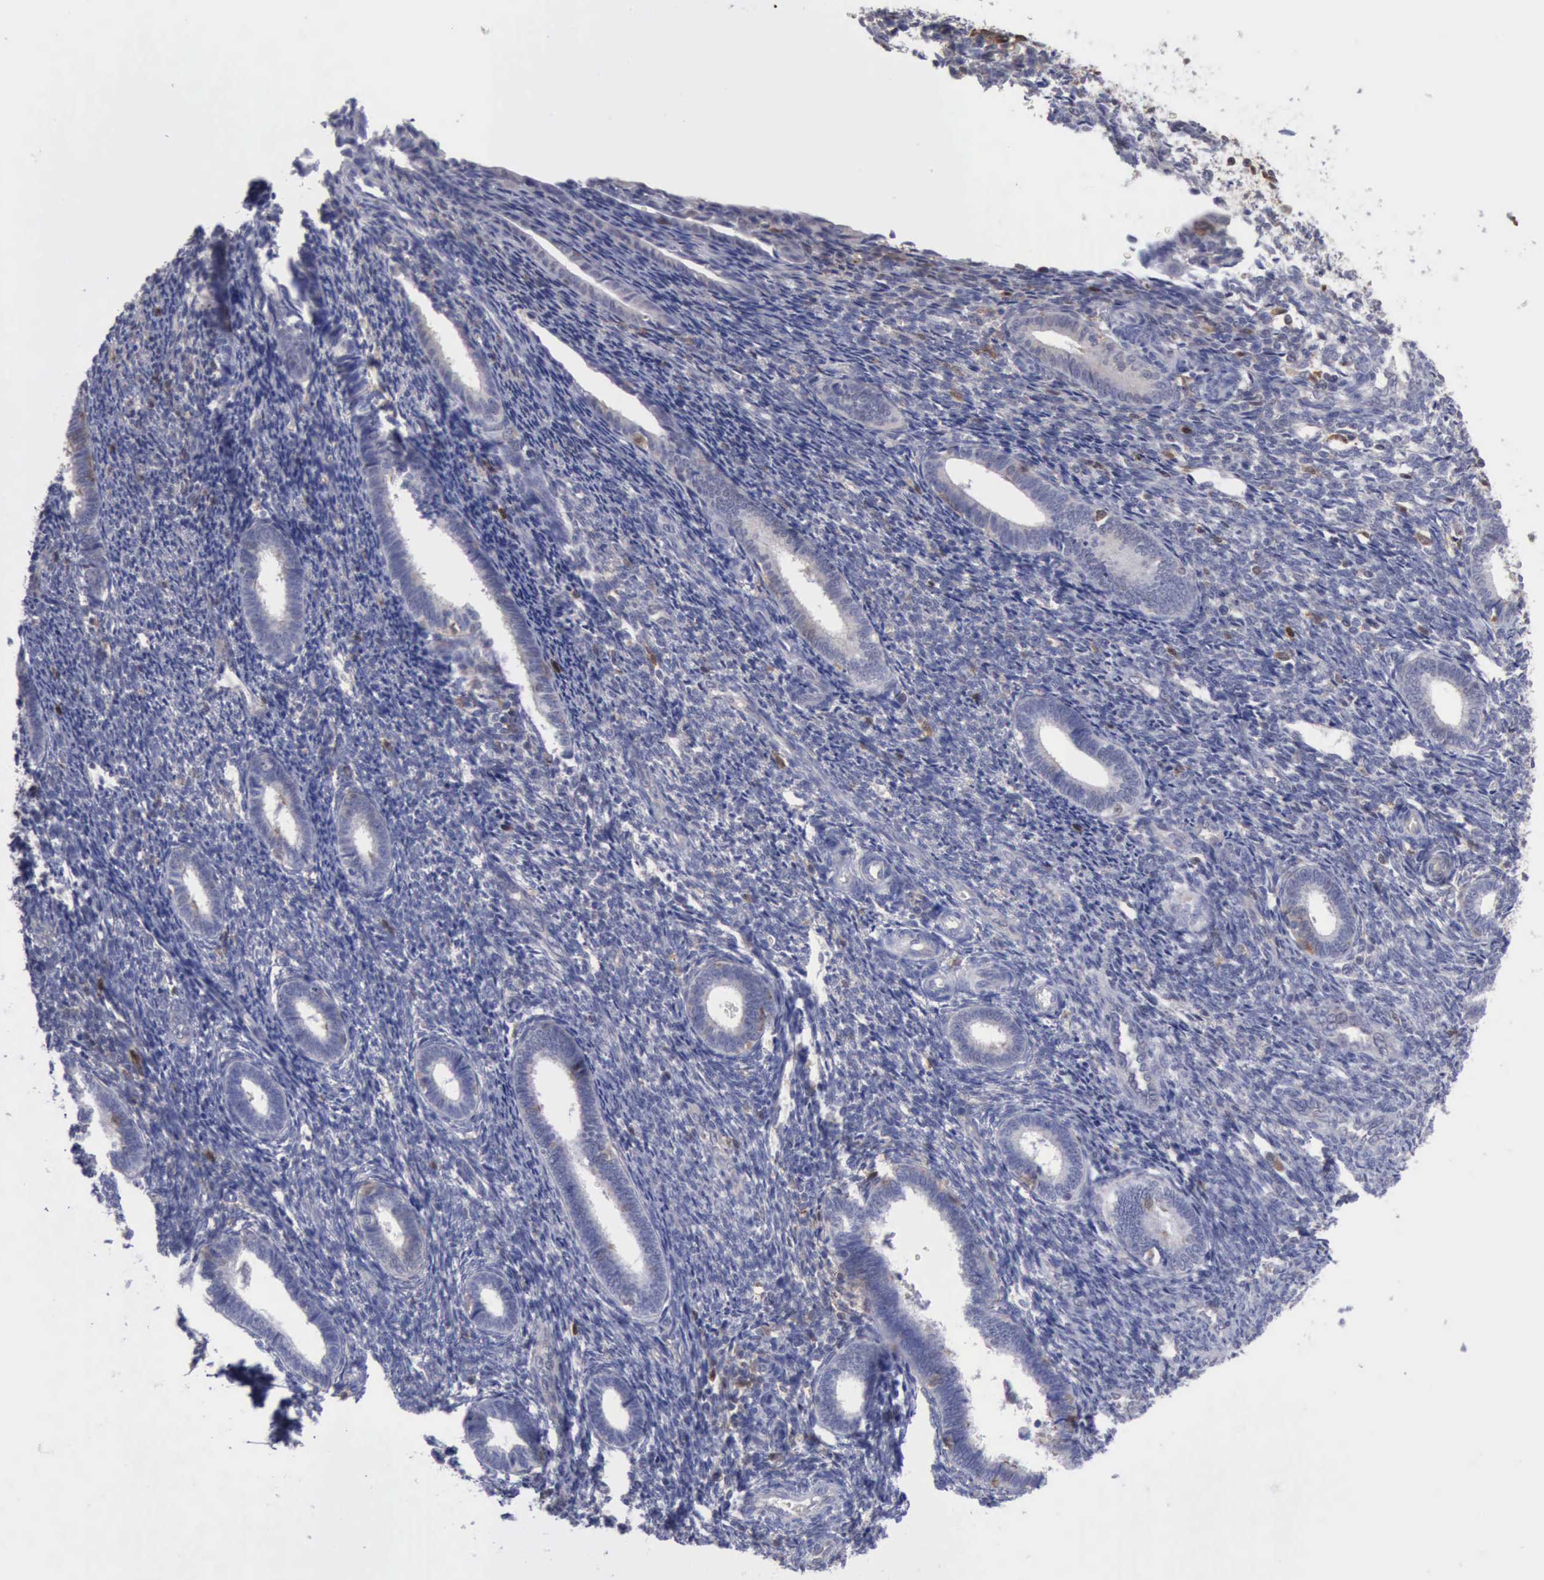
{"staining": {"intensity": "weak", "quantity": "<25%", "location": "cytoplasmic/membranous"}, "tissue": "endometrium", "cell_type": "Cells in endometrial stroma", "image_type": "normal", "snomed": [{"axis": "morphology", "description": "Normal tissue, NOS"}, {"axis": "topography", "description": "Endometrium"}], "caption": "Immunohistochemistry photomicrograph of benign endometrium stained for a protein (brown), which displays no positivity in cells in endometrial stroma.", "gene": "STAT1", "patient": {"sex": "female", "age": 27}}